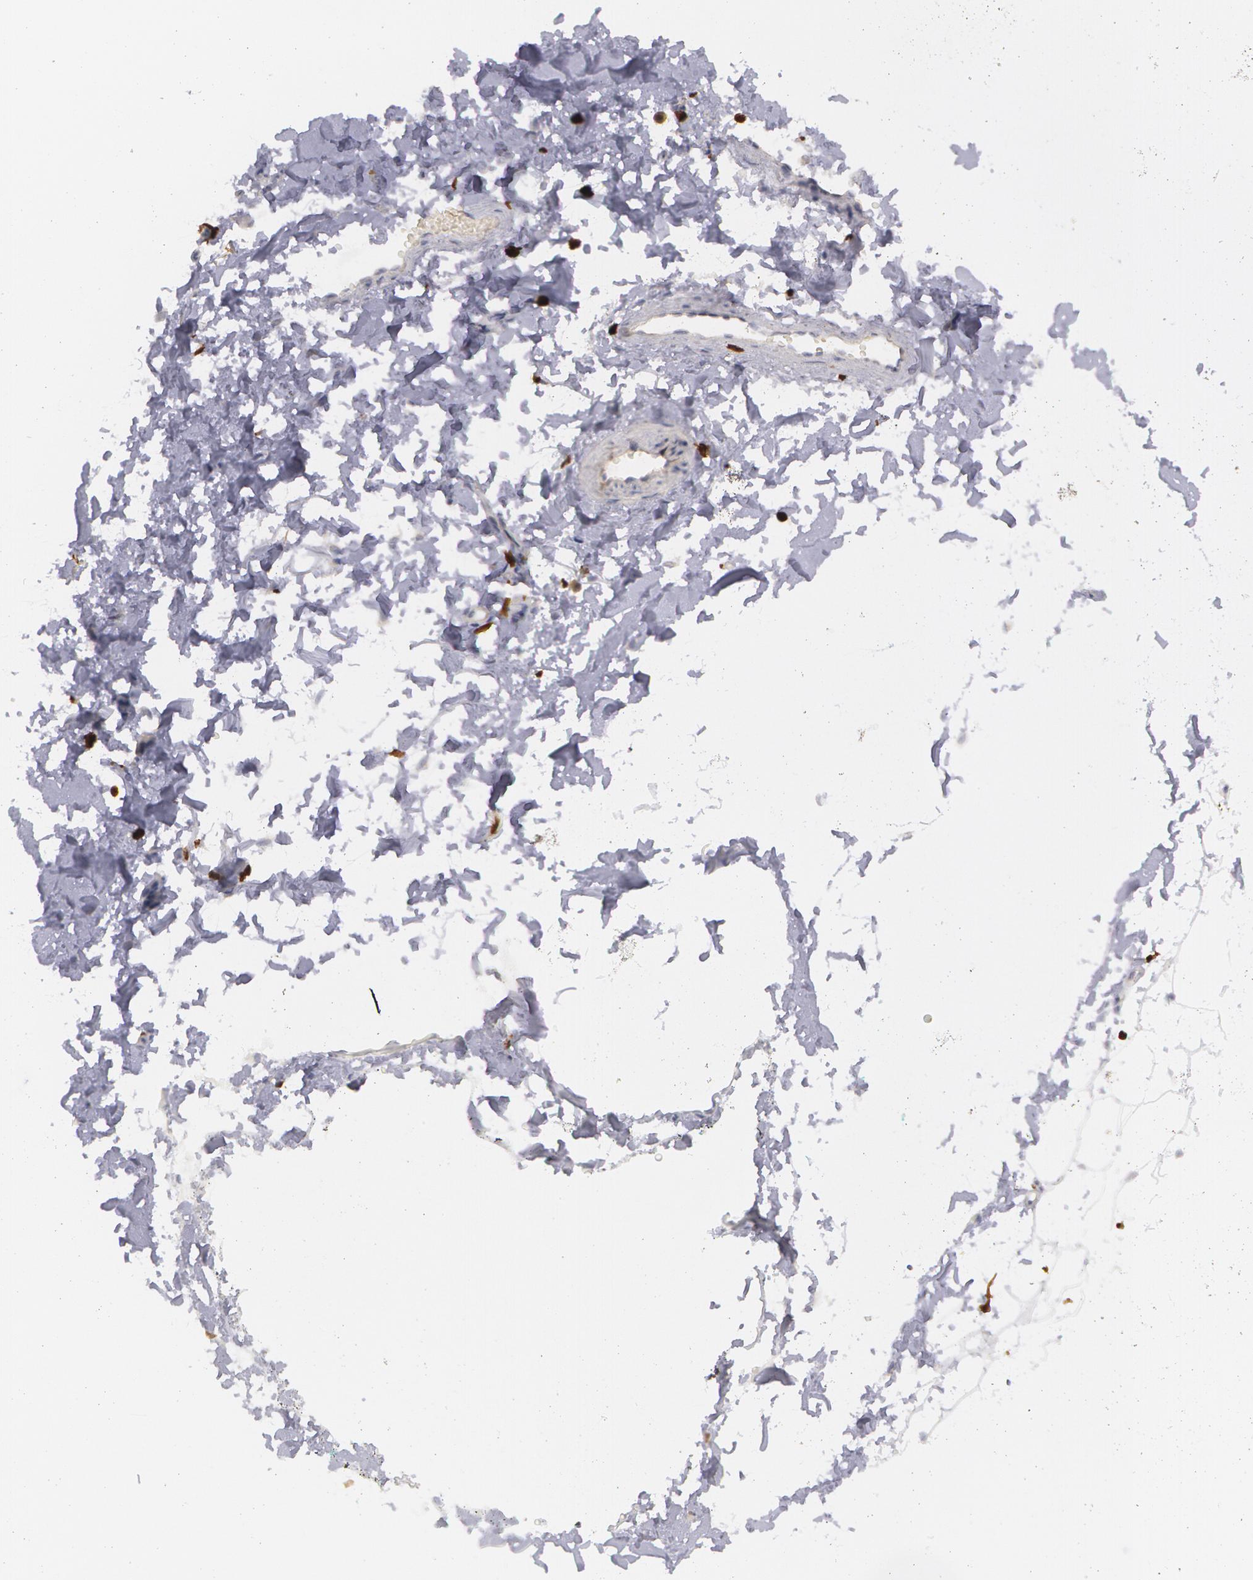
{"staining": {"intensity": "weak", "quantity": "25%-75%", "location": "cytoplasmic/membranous"}, "tissue": "adipose tissue", "cell_type": "Adipocytes", "image_type": "normal", "snomed": [{"axis": "morphology", "description": "Normal tissue, NOS"}, {"axis": "topography", "description": "Breast"}], "caption": "Human adipose tissue stained for a protein (brown) displays weak cytoplasmic/membranous positive expression in about 25%-75% of adipocytes.", "gene": "SYK", "patient": {"sex": "female", "age": 45}}